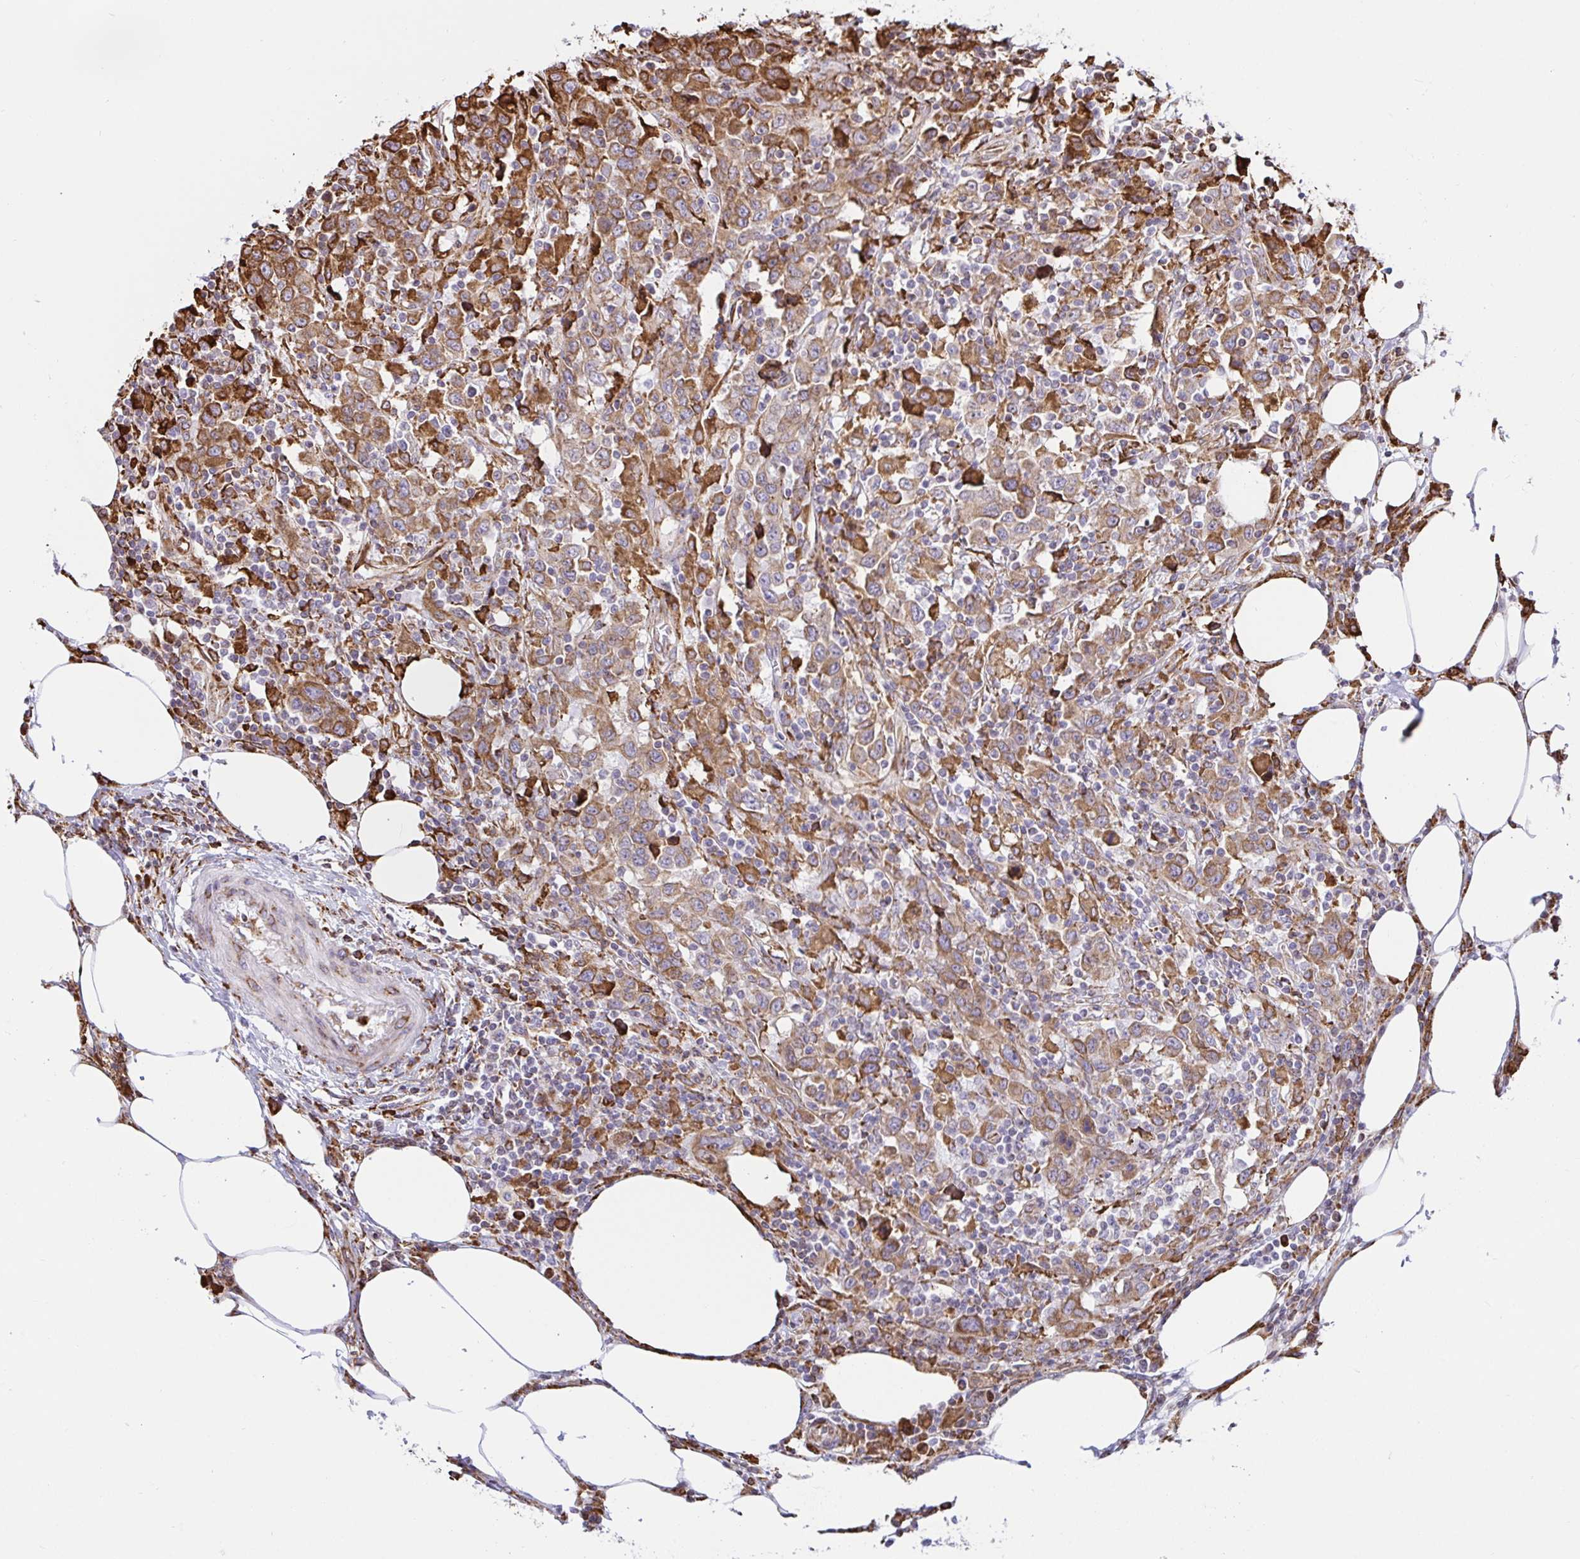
{"staining": {"intensity": "moderate", "quantity": ">75%", "location": "cytoplasmic/membranous"}, "tissue": "urothelial cancer", "cell_type": "Tumor cells", "image_type": "cancer", "snomed": [{"axis": "morphology", "description": "Urothelial carcinoma, High grade"}, {"axis": "topography", "description": "Urinary bladder"}], "caption": "Urothelial carcinoma (high-grade) stained with immunohistochemistry (IHC) demonstrates moderate cytoplasmic/membranous expression in about >75% of tumor cells. (Brightfield microscopy of DAB IHC at high magnification).", "gene": "CLGN", "patient": {"sex": "male", "age": 61}}